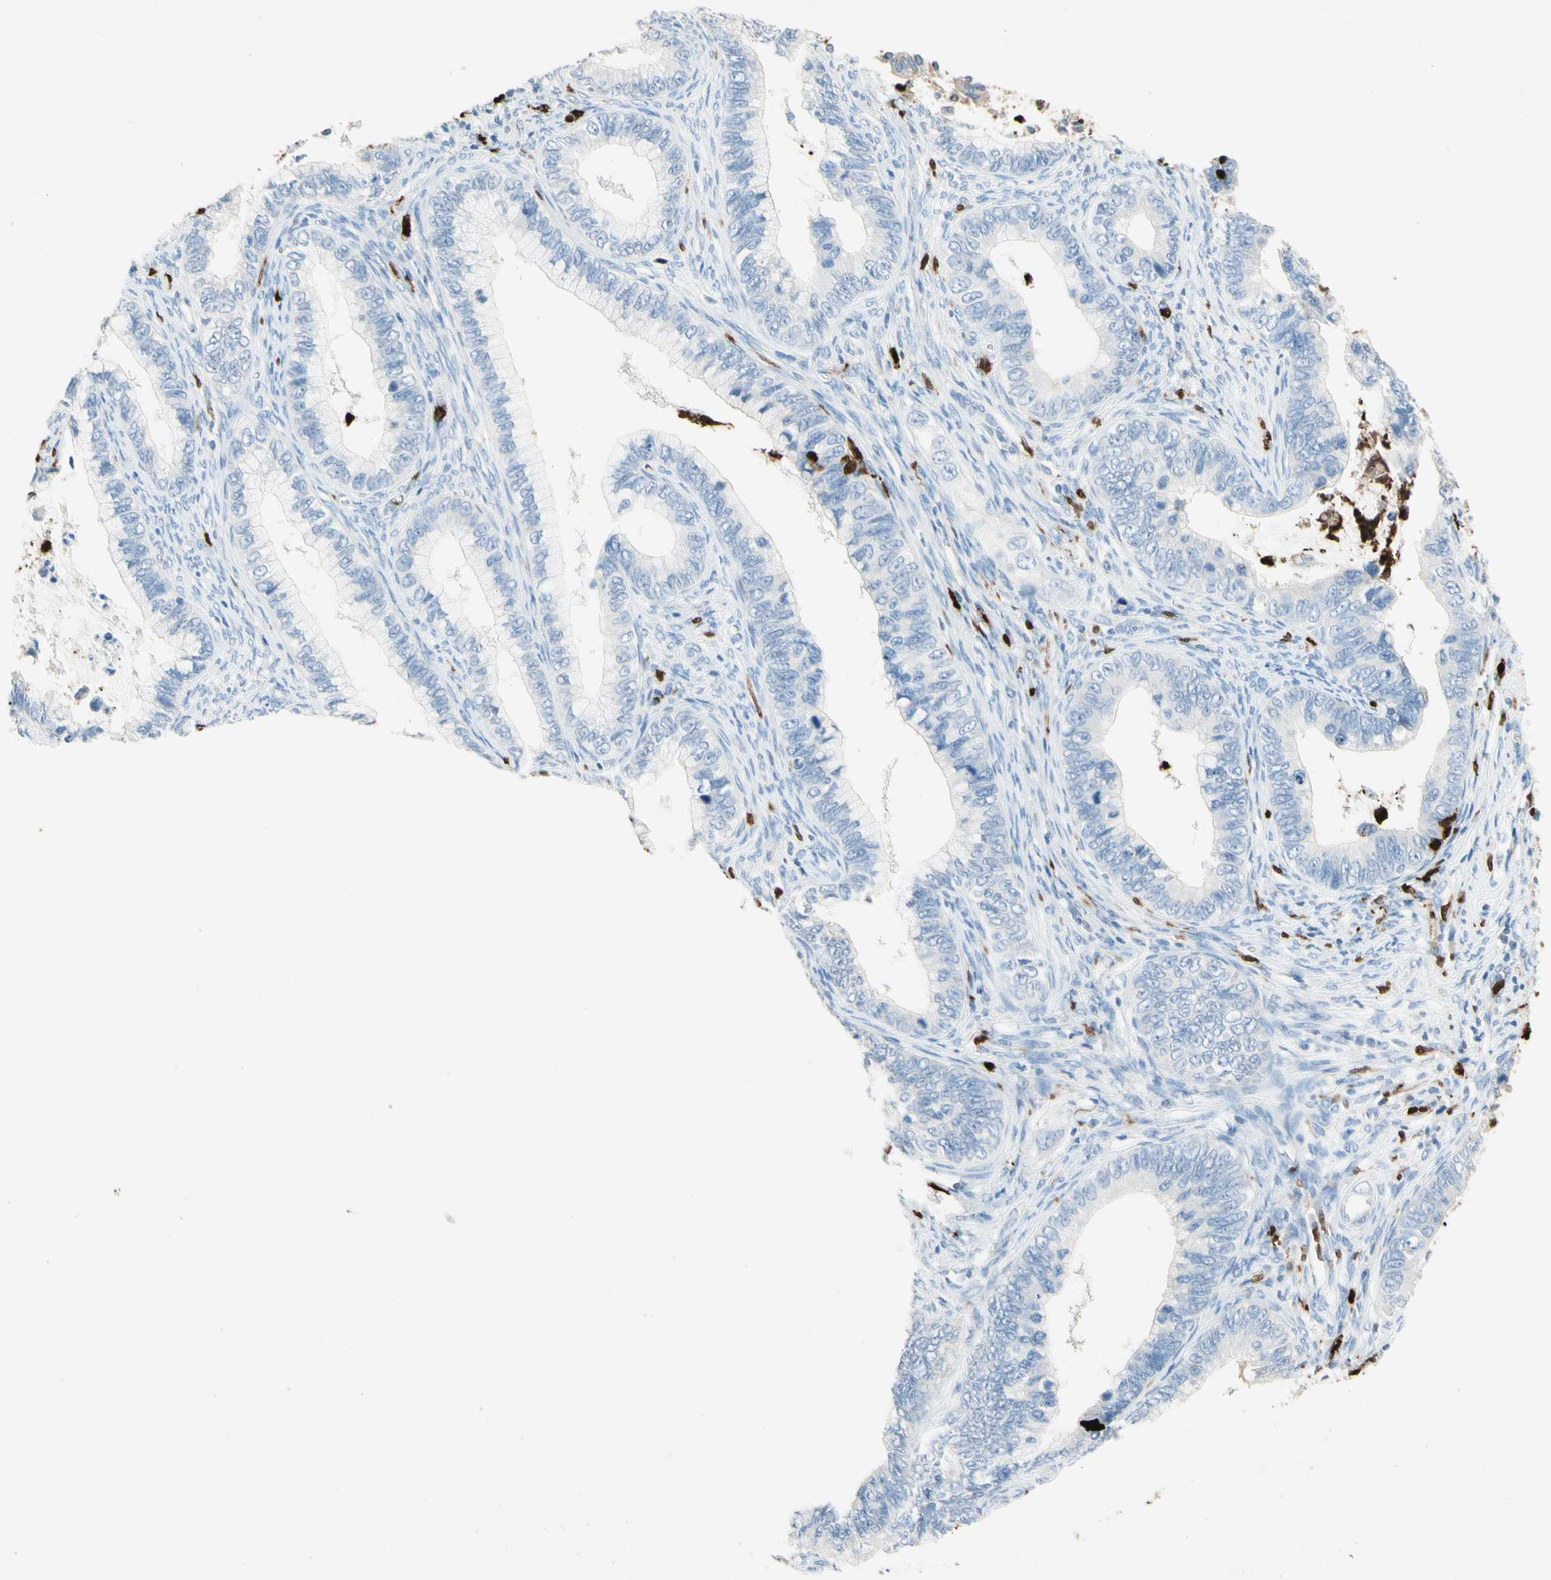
{"staining": {"intensity": "negative", "quantity": "none", "location": "none"}, "tissue": "cervical cancer", "cell_type": "Tumor cells", "image_type": "cancer", "snomed": [{"axis": "morphology", "description": "Adenocarcinoma, NOS"}, {"axis": "topography", "description": "Cervix"}], "caption": "High magnification brightfield microscopy of cervical adenocarcinoma stained with DAB (brown) and counterstained with hematoxylin (blue): tumor cells show no significant positivity.", "gene": "NFKBIZ", "patient": {"sex": "female", "age": 44}}